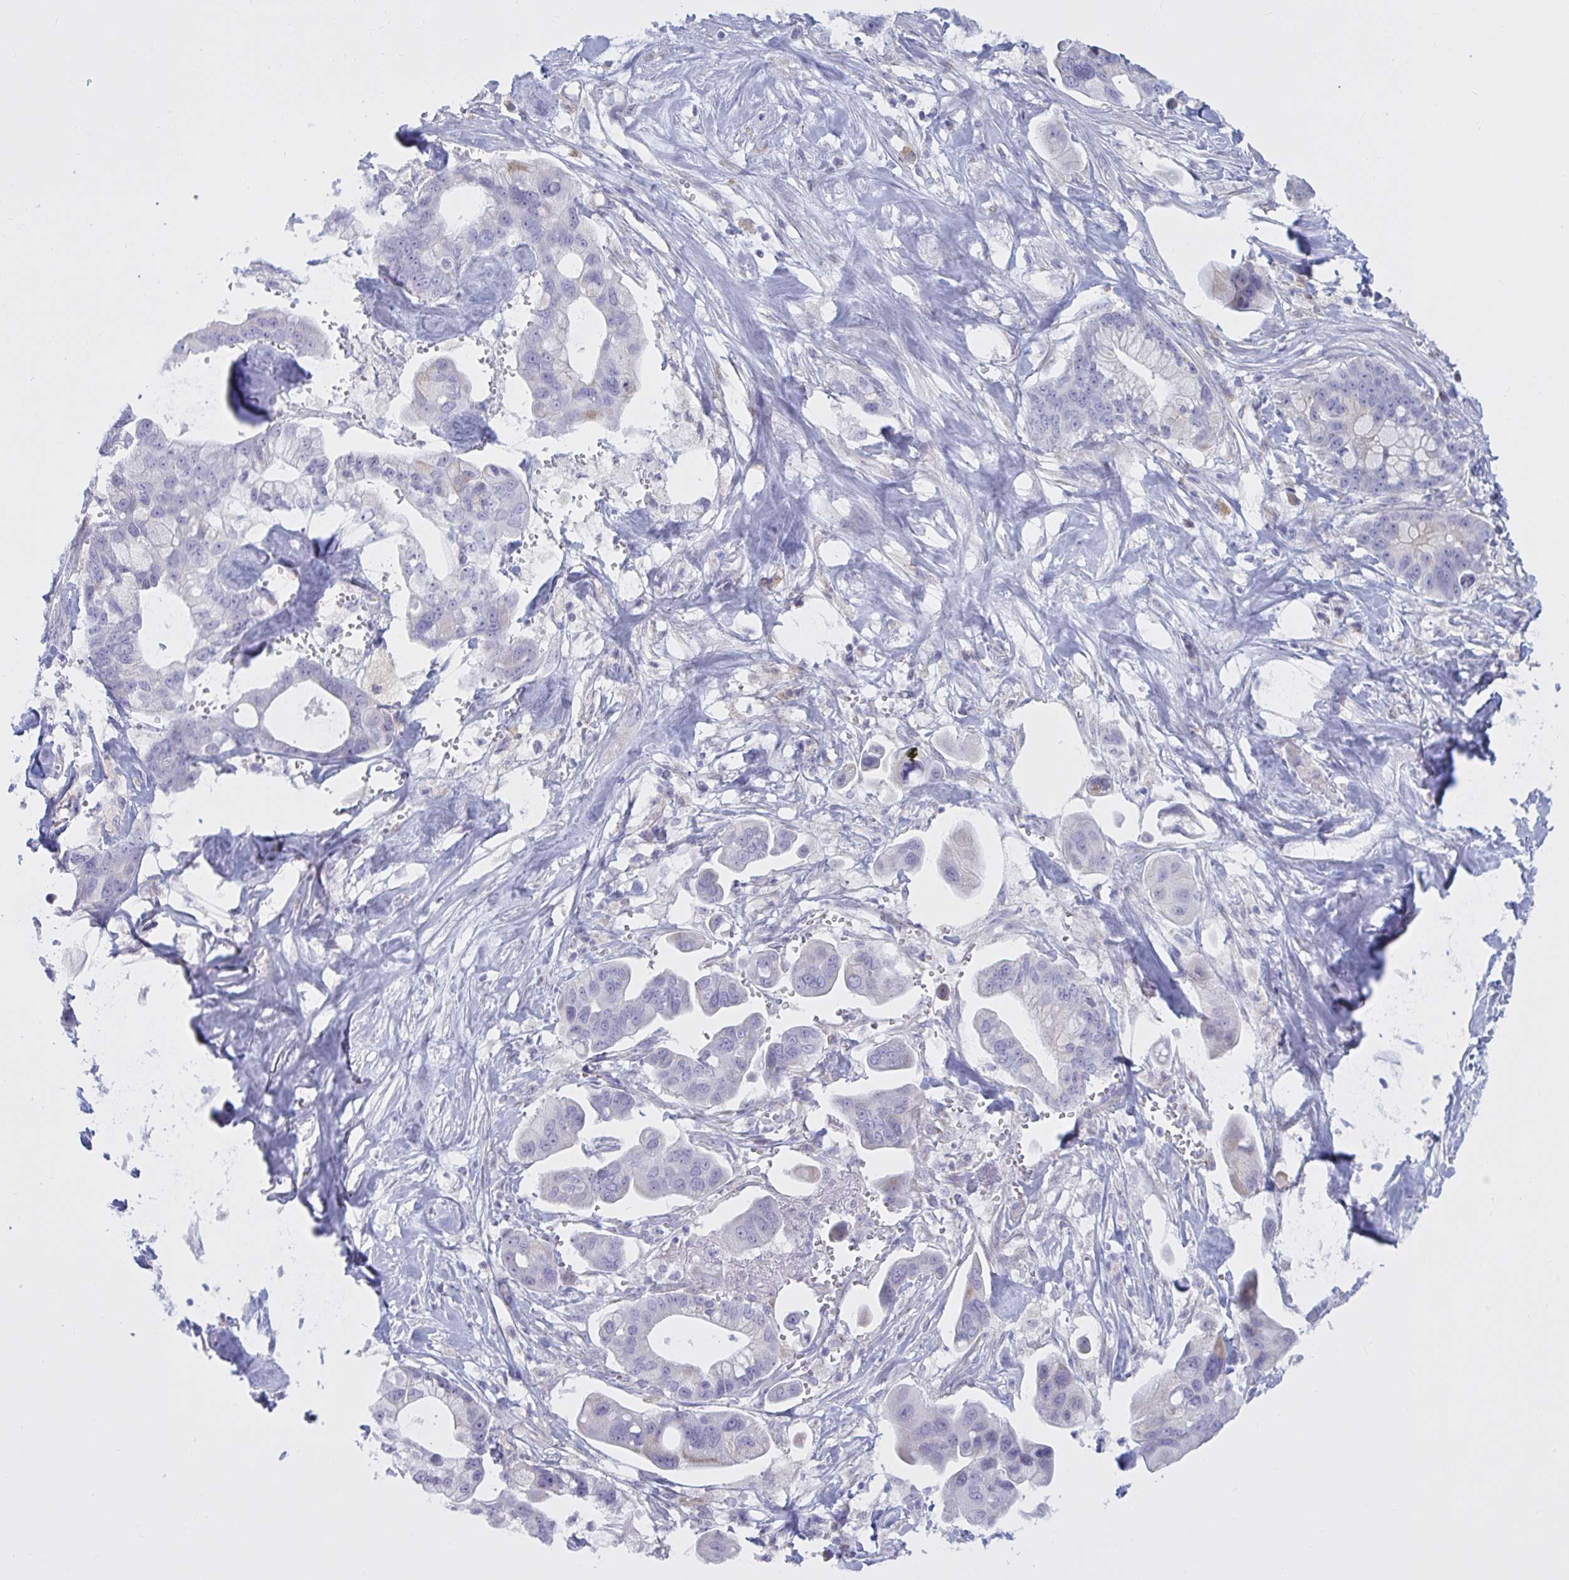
{"staining": {"intensity": "negative", "quantity": "none", "location": "none"}, "tissue": "pancreatic cancer", "cell_type": "Tumor cells", "image_type": "cancer", "snomed": [{"axis": "morphology", "description": "Adenocarcinoma, NOS"}, {"axis": "topography", "description": "Pancreas"}], "caption": "The histopathology image shows no staining of tumor cells in pancreatic adenocarcinoma.", "gene": "ATG9A", "patient": {"sex": "male", "age": 68}}